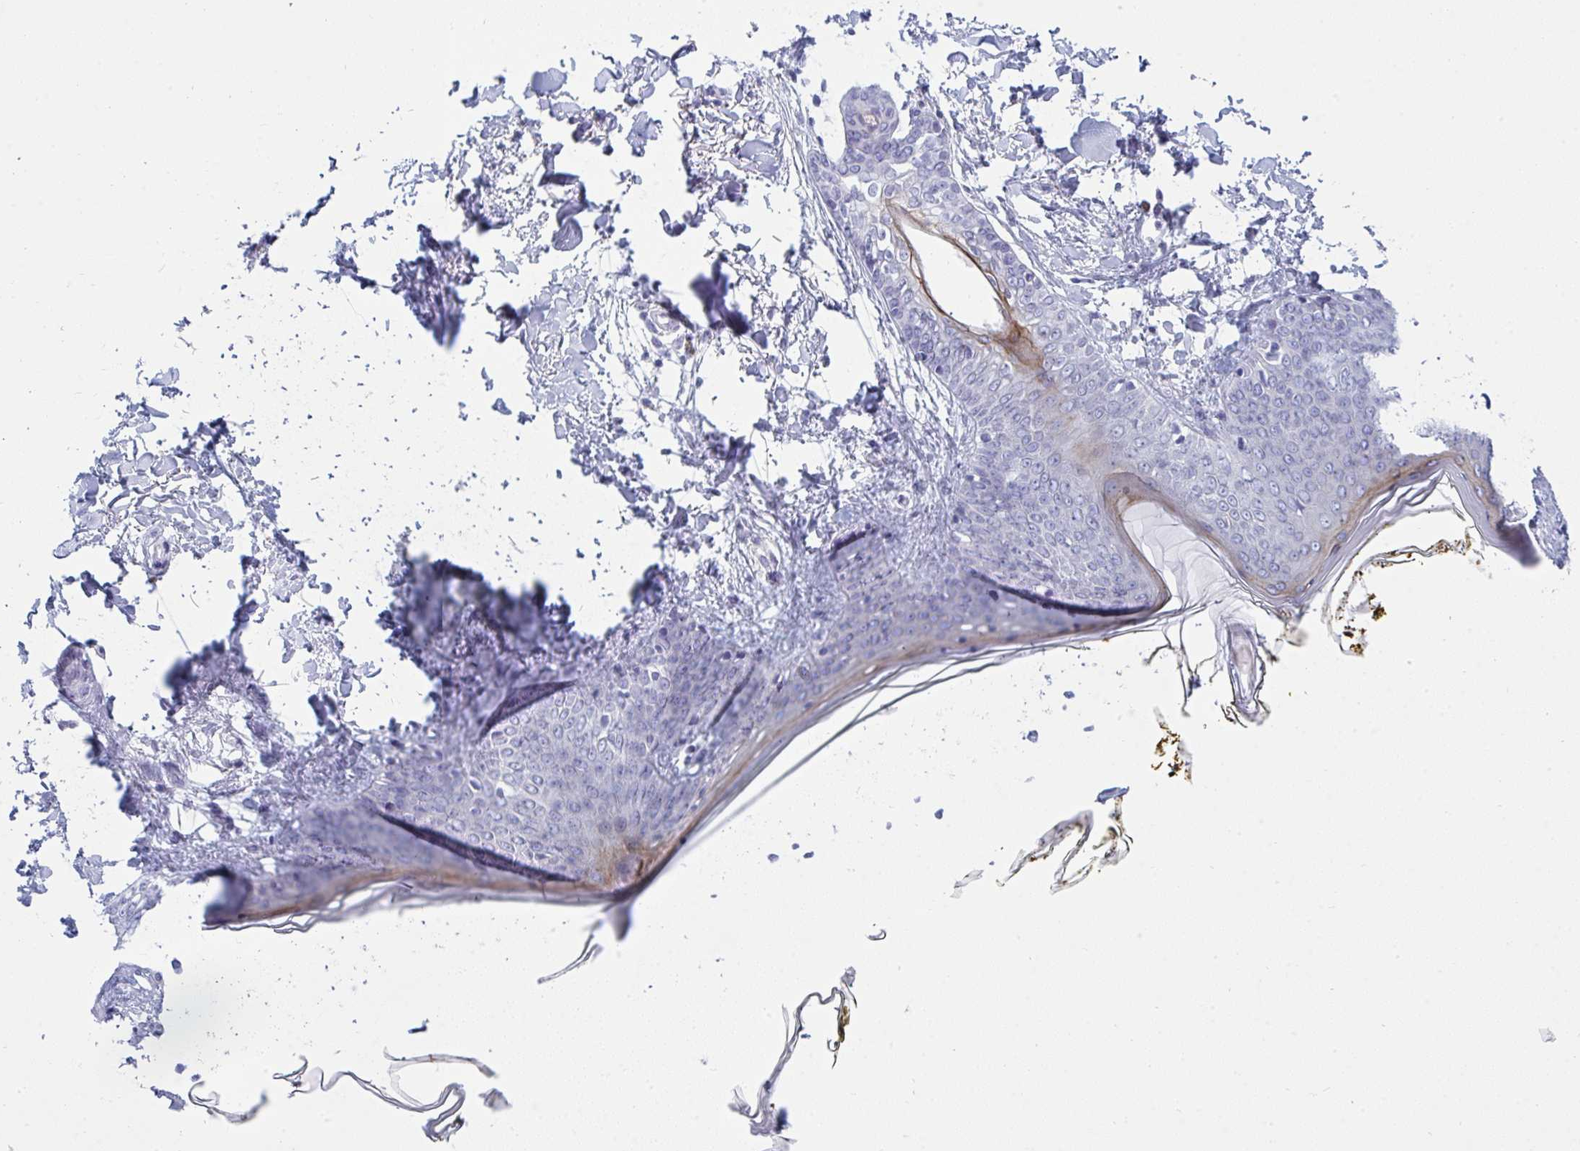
{"staining": {"intensity": "negative", "quantity": "none", "location": "none"}, "tissue": "skin", "cell_type": "Fibroblasts", "image_type": "normal", "snomed": [{"axis": "morphology", "description": "Normal tissue, NOS"}, {"axis": "topography", "description": "Skin"}], "caption": "DAB immunohistochemical staining of benign human skin exhibits no significant expression in fibroblasts. The staining is performed using DAB (3,3'-diaminobenzidine) brown chromogen with nuclei counter-stained in using hematoxylin.", "gene": "PRDM9", "patient": {"sex": "female", "age": 34}}